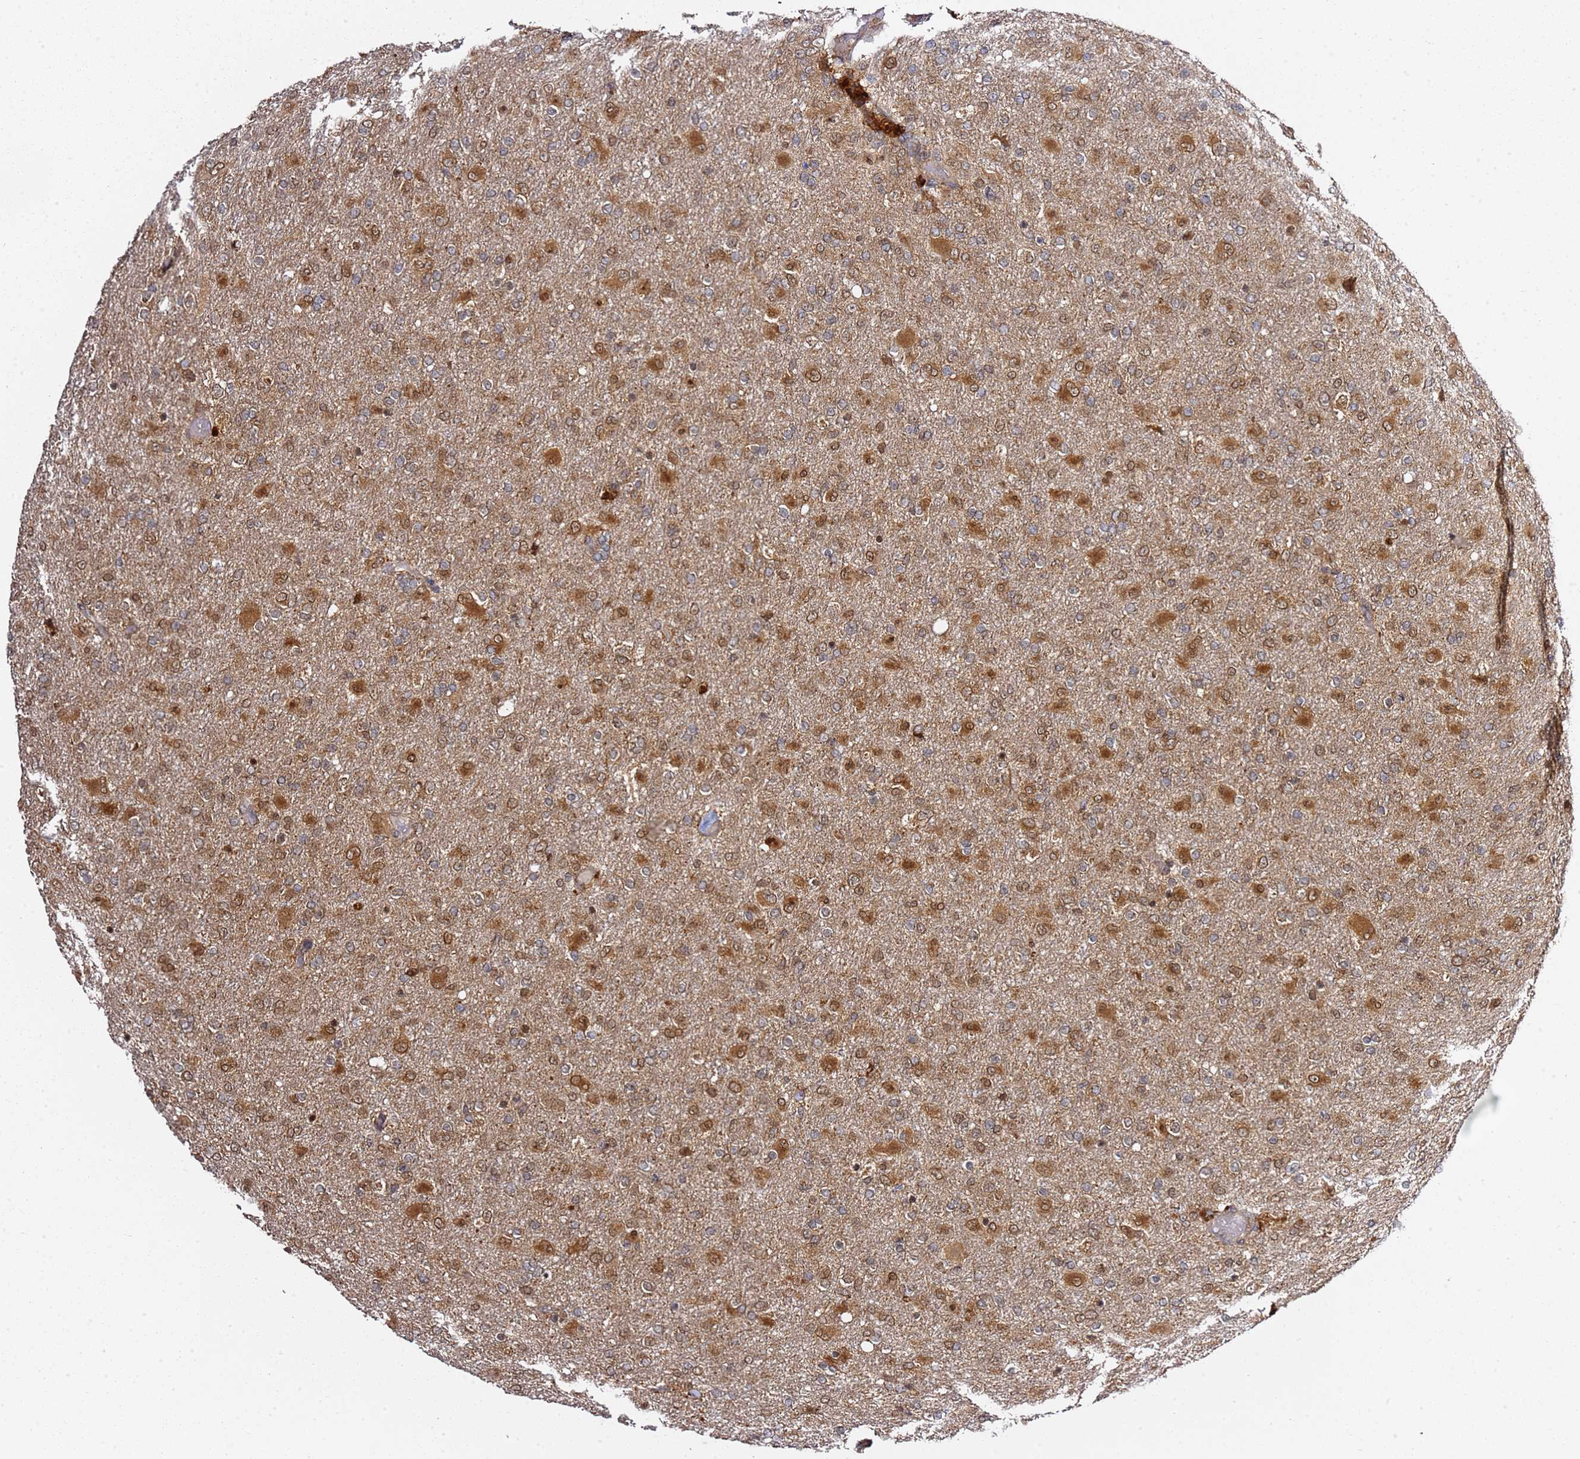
{"staining": {"intensity": "strong", "quantity": "25%-75%", "location": "cytoplasmic/membranous"}, "tissue": "glioma", "cell_type": "Tumor cells", "image_type": "cancer", "snomed": [{"axis": "morphology", "description": "Glioma, malignant, Low grade"}, {"axis": "topography", "description": "Brain"}], "caption": "This micrograph displays immunohistochemistry staining of malignant low-grade glioma, with high strong cytoplasmic/membranous positivity in approximately 25%-75% of tumor cells.", "gene": "PRKAB2", "patient": {"sex": "male", "age": 65}}